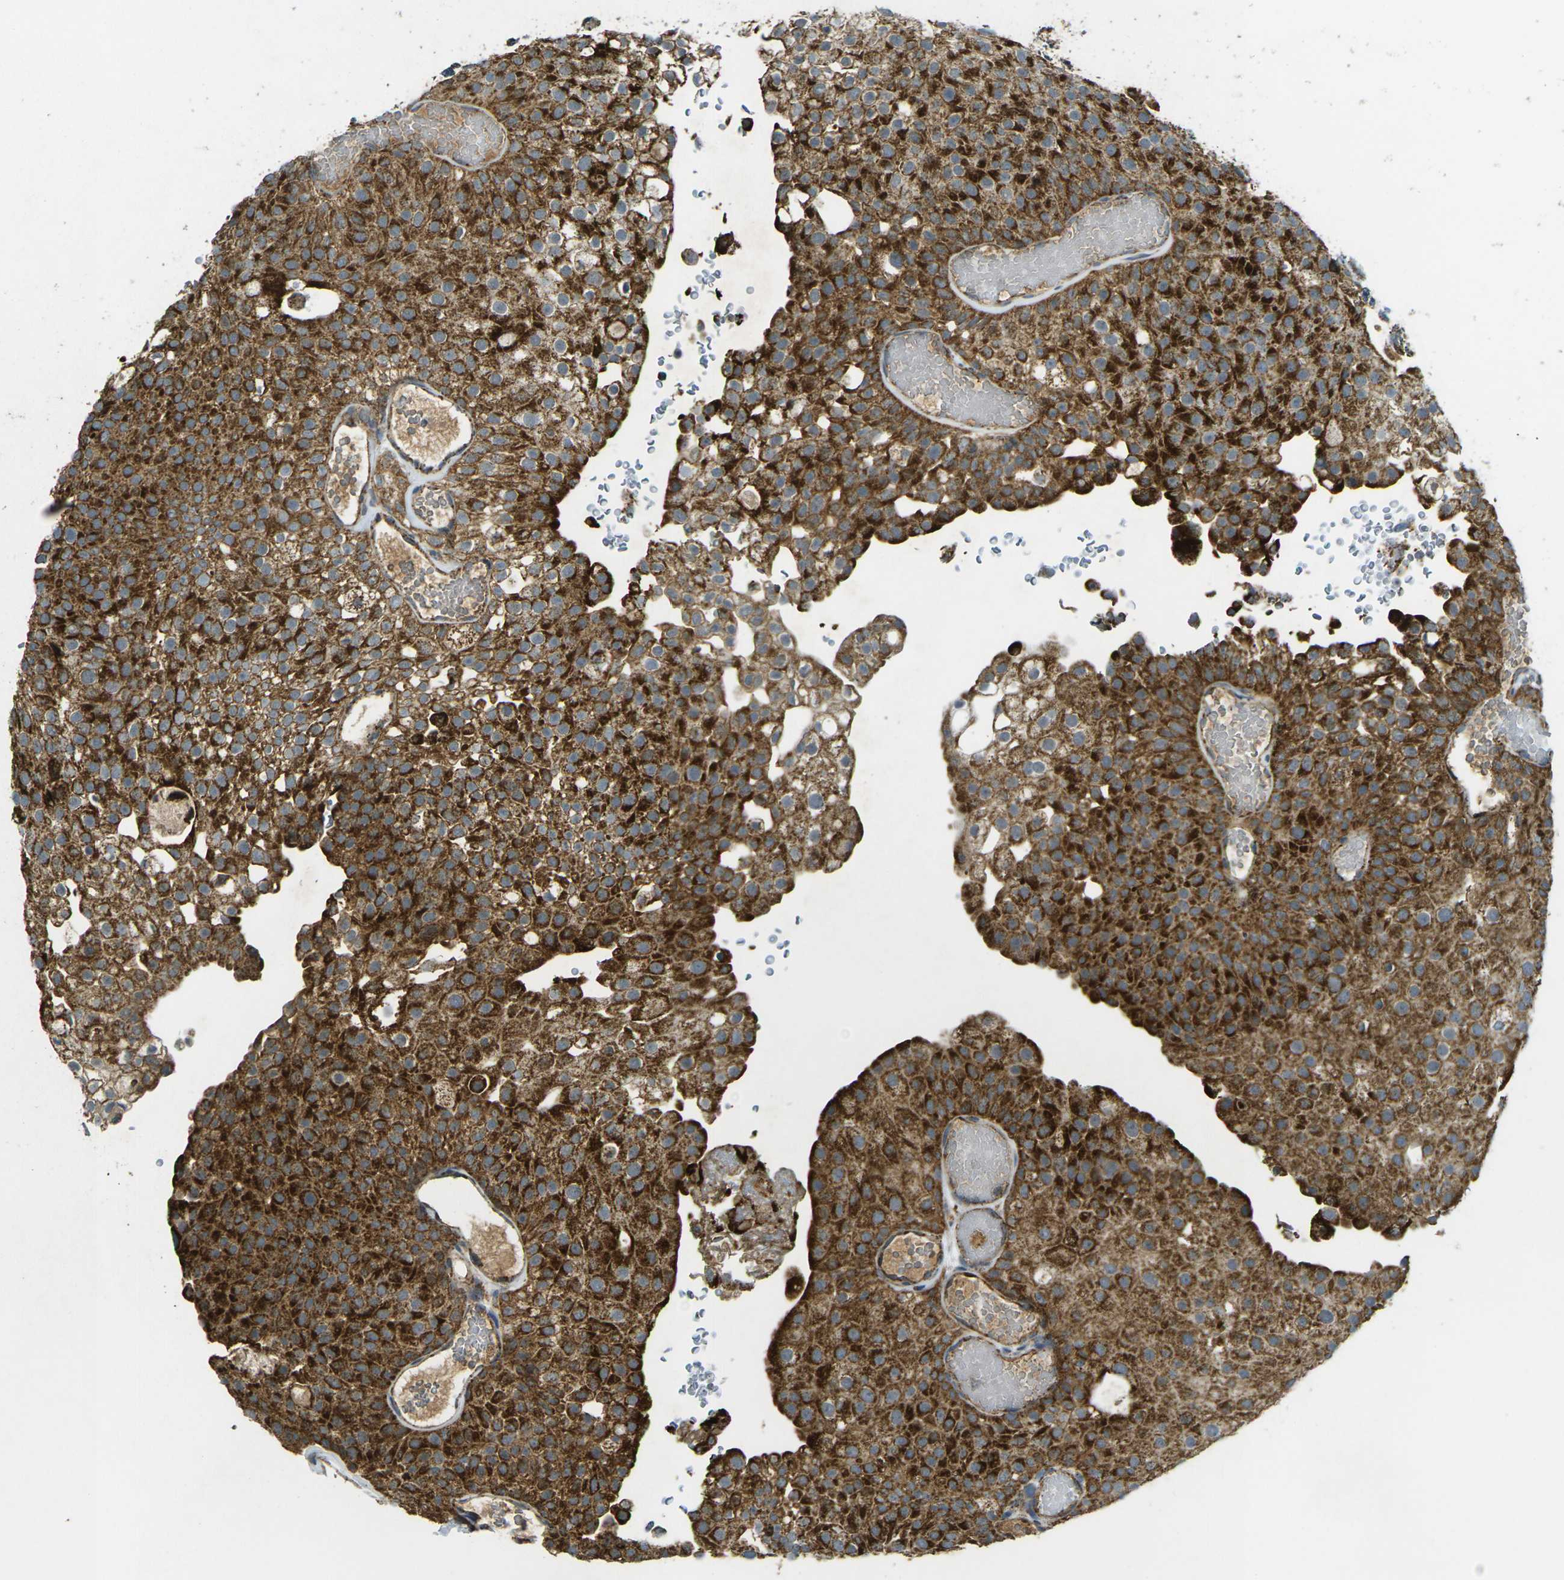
{"staining": {"intensity": "strong", "quantity": ">75%", "location": "cytoplasmic/membranous"}, "tissue": "urothelial cancer", "cell_type": "Tumor cells", "image_type": "cancer", "snomed": [{"axis": "morphology", "description": "Urothelial carcinoma, Low grade"}, {"axis": "topography", "description": "Urinary bladder"}], "caption": "A high-resolution histopathology image shows immunohistochemistry staining of urothelial cancer, which exhibits strong cytoplasmic/membranous expression in approximately >75% of tumor cells.", "gene": "IGF1R", "patient": {"sex": "male", "age": 78}}